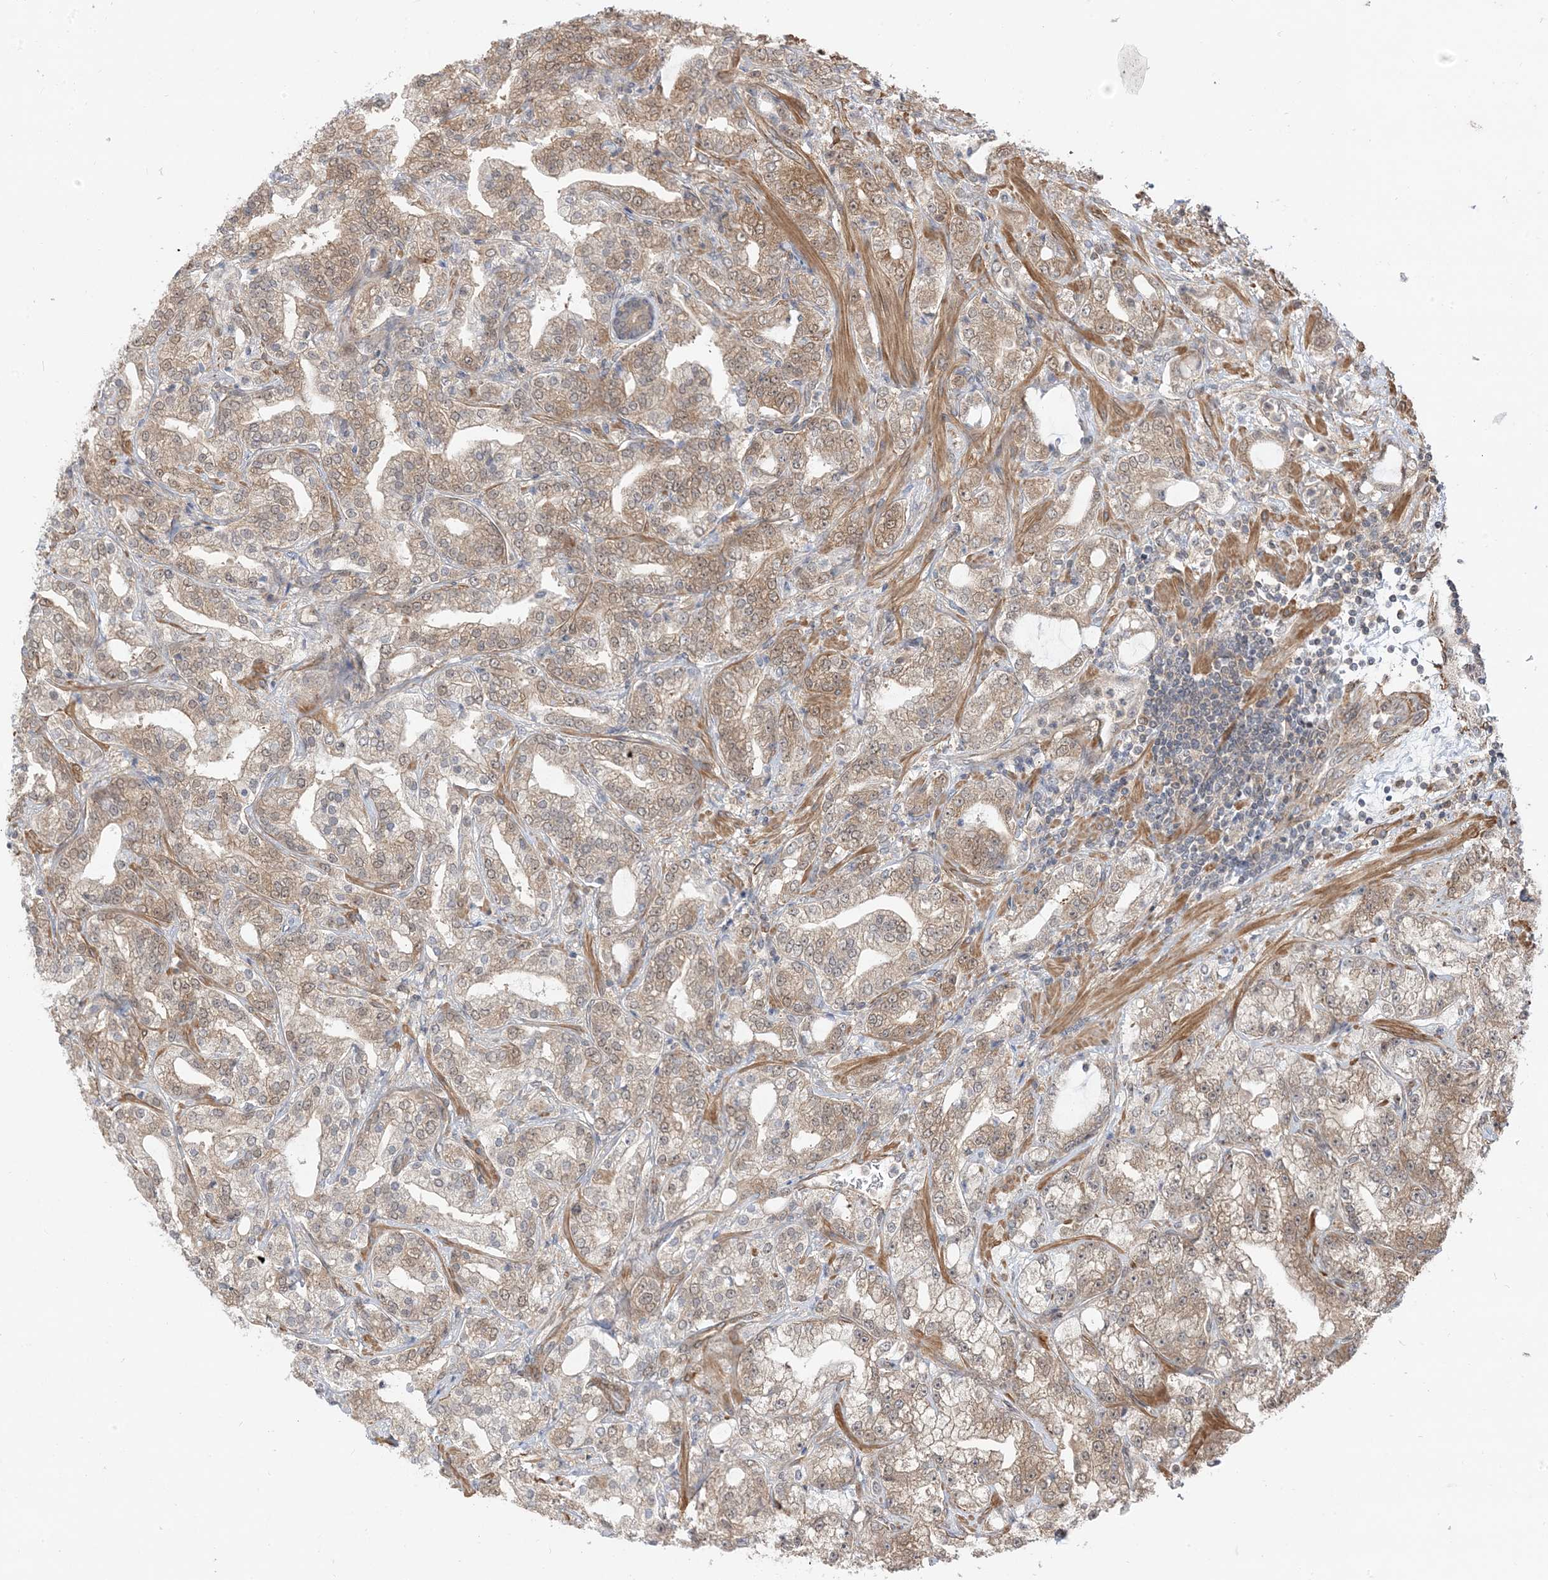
{"staining": {"intensity": "weak", "quantity": "25%-75%", "location": "cytoplasmic/membranous"}, "tissue": "prostate cancer", "cell_type": "Tumor cells", "image_type": "cancer", "snomed": [{"axis": "morphology", "description": "Adenocarcinoma, High grade"}, {"axis": "topography", "description": "Prostate"}], "caption": "Prostate cancer stained for a protein reveals weak cytoplasmic/membranous positivity in tumor cells.", "gene": "TBCC", "patient": {"sex": "male", "age": 64}}